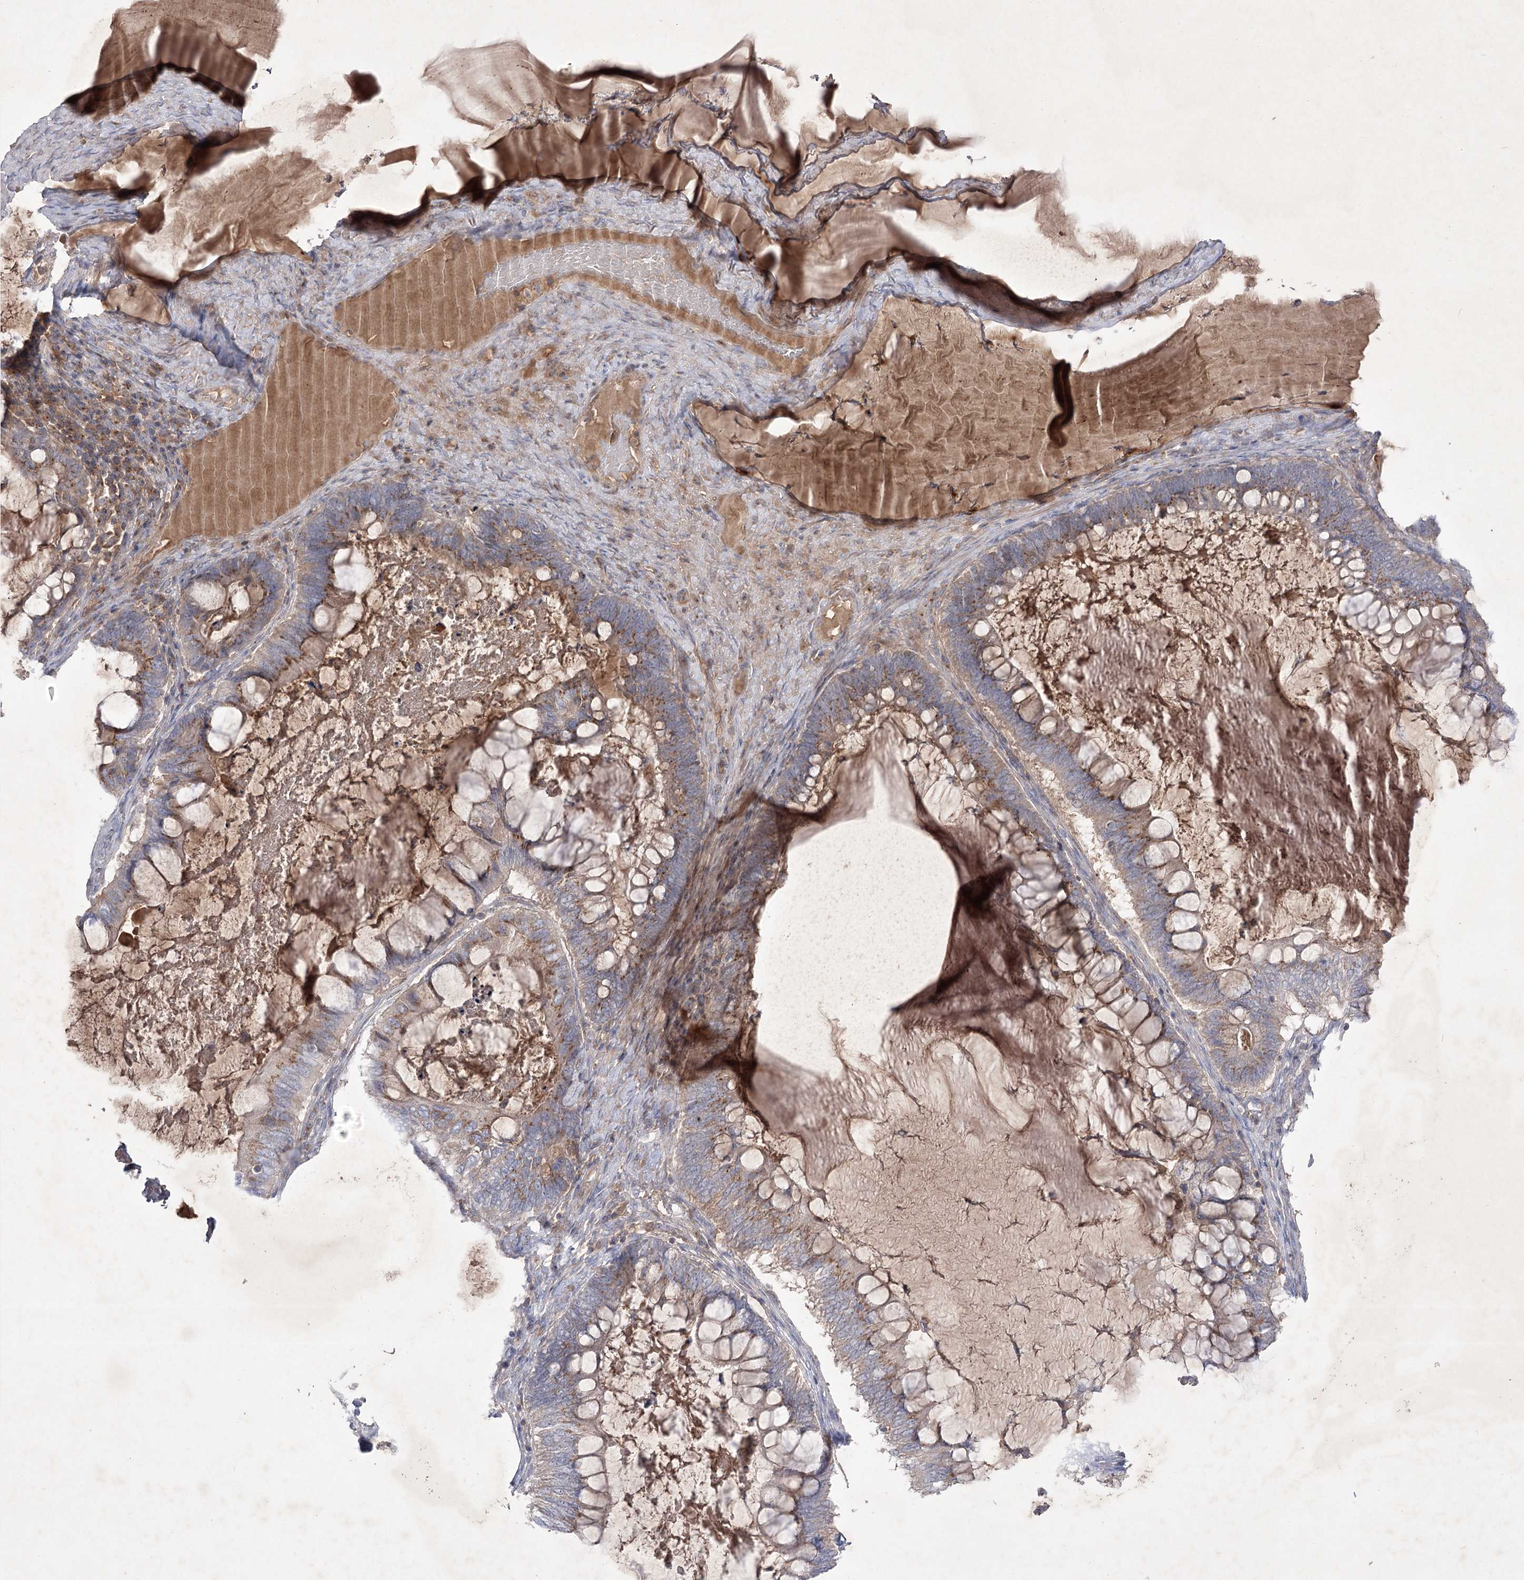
{"staining": {"intensity": "moderate", "quantity": ">75%", "location": "cytoplasmic/membranous"}, "tissue": "ovarian cancer", "cell_type": "Tumor cells", "image_type": "cancer", "snomed": [{"axis": "morphology", "description": "Cystadenocarcinoma, mucinous, NOS"}, {"axis": "topography", "description": "Ovary"}], "caption": "Mucinous cystadenocarcinoma (ovarian) stained with a protein marker displays moderate staining in tumor cells.", "gene": "GBF1", "patient": {"sex": "female", "age": 61}}